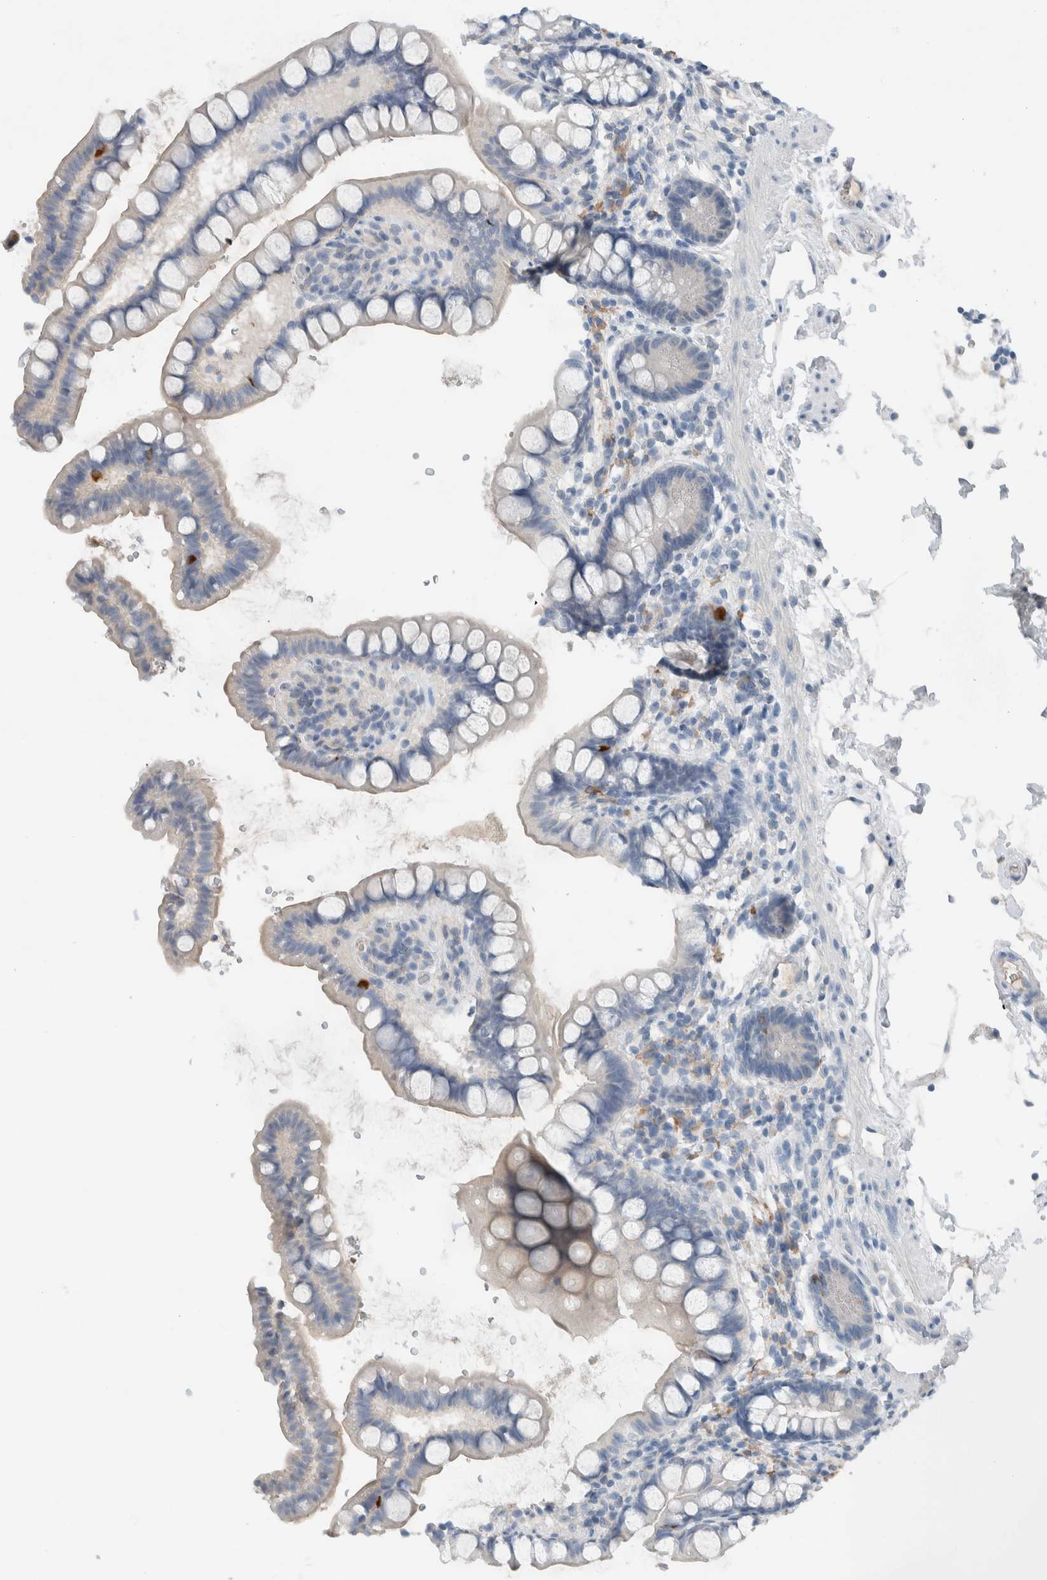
{"staining": {"intensity": "strong", "quantity": "<25%", "location": "cytoplasmic/membranous"}, "tissue": "small intestine", "cell_type": "Glandular cells", "image_type": "normal", "snomed": [{"axis": "morphology", "description": "Normal tissue, NOS"}, {"axis": "topography", "description": "Smooth muscle"}, {"axis": "topography", "description": "Small intestine"}], "caption": "The histopathology image reveals immunohistochemical staining of normal small intestine. There is strong cytoplasmic/membranous expression is appreciated in about <25% of glandular cells. (Brightfield microscopy of DAB IHC at high magnification).", "gene": "DUOX1", "patient": {"sex": "female", "age": 84}}